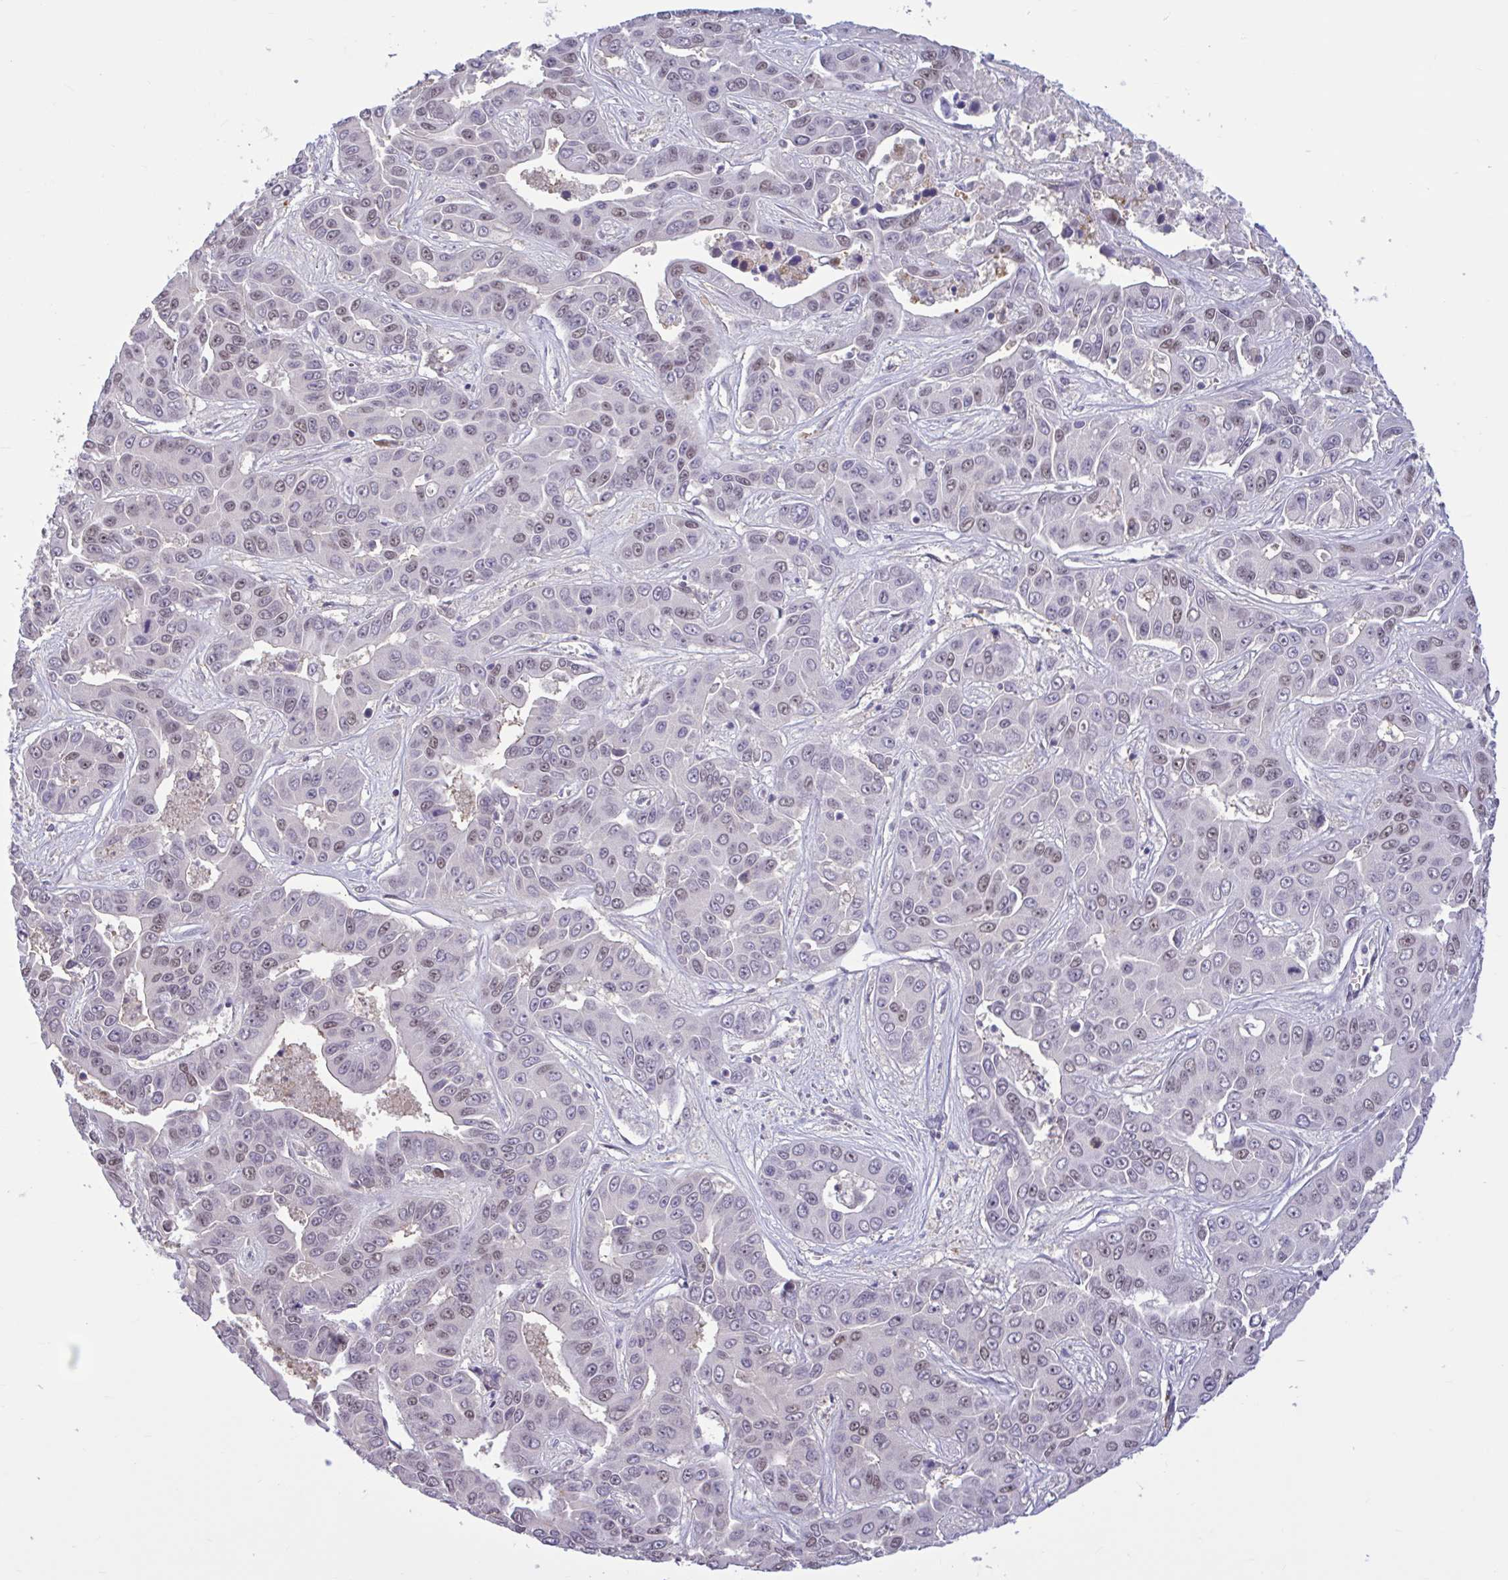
{"staining": {"intensity": "moderate", "quantity": "<25%", "location": "nuclear"}, "tissue": "liver cancer", "cell_type": "Tumor cells", "image_type": "cancer", "snomed": [{"axis": "morphology", "description": "Cholangiocarcinoma"}, {"axis": "topography", "description": "Liver"}], "caption": "Liver cholangiocarcinoma tissue shows moderate nuclear expression in about <25% of tumor cells, visualized by immunohistochemistry.", "gene": "RBL1", "patient": {"sex": "female", "age": 52}}